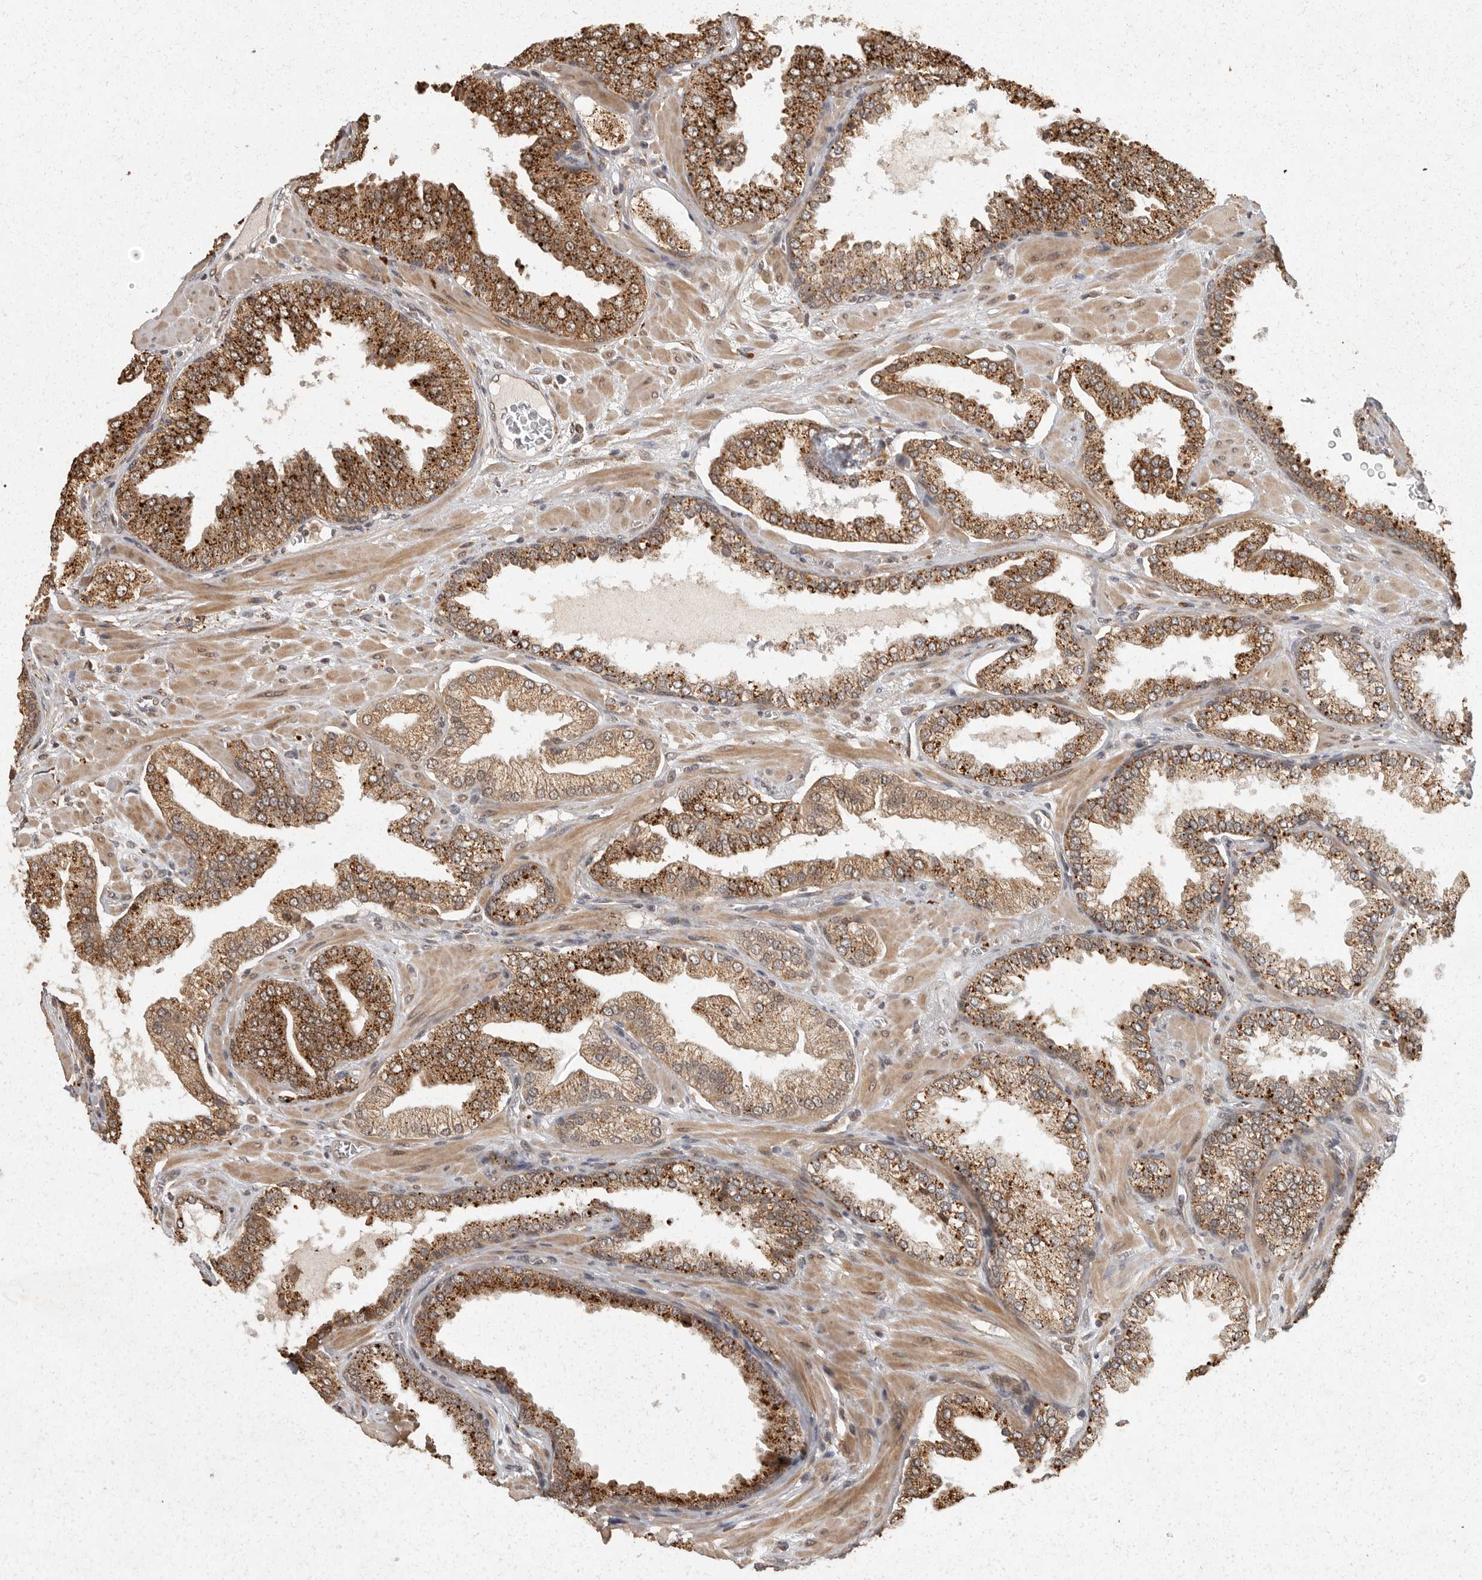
{"staining": {"intensity": "strong", "quantity": ">75%", "location": "cytoplasmic/membranous,nuclear"}, "tissue": "prostate cancer", "cell_type": "Tumor cells", "image_type": "cancer", "snomed": [{"axis": "morphology", "description": "Adenocarcinoma, Low grade"}, {"axis": "topography", "description": "Prostate"}], "caption": "Immunohistochemical staining of prostate cancer (adenocarcinoma (low-grade)) shows high levels of strong cytoplasmic/membranous and nuclear protein staining in approximately >75% of tumor cells.", "gene": "ZNF83", "patient": {"sex": "male", "age": 62}}